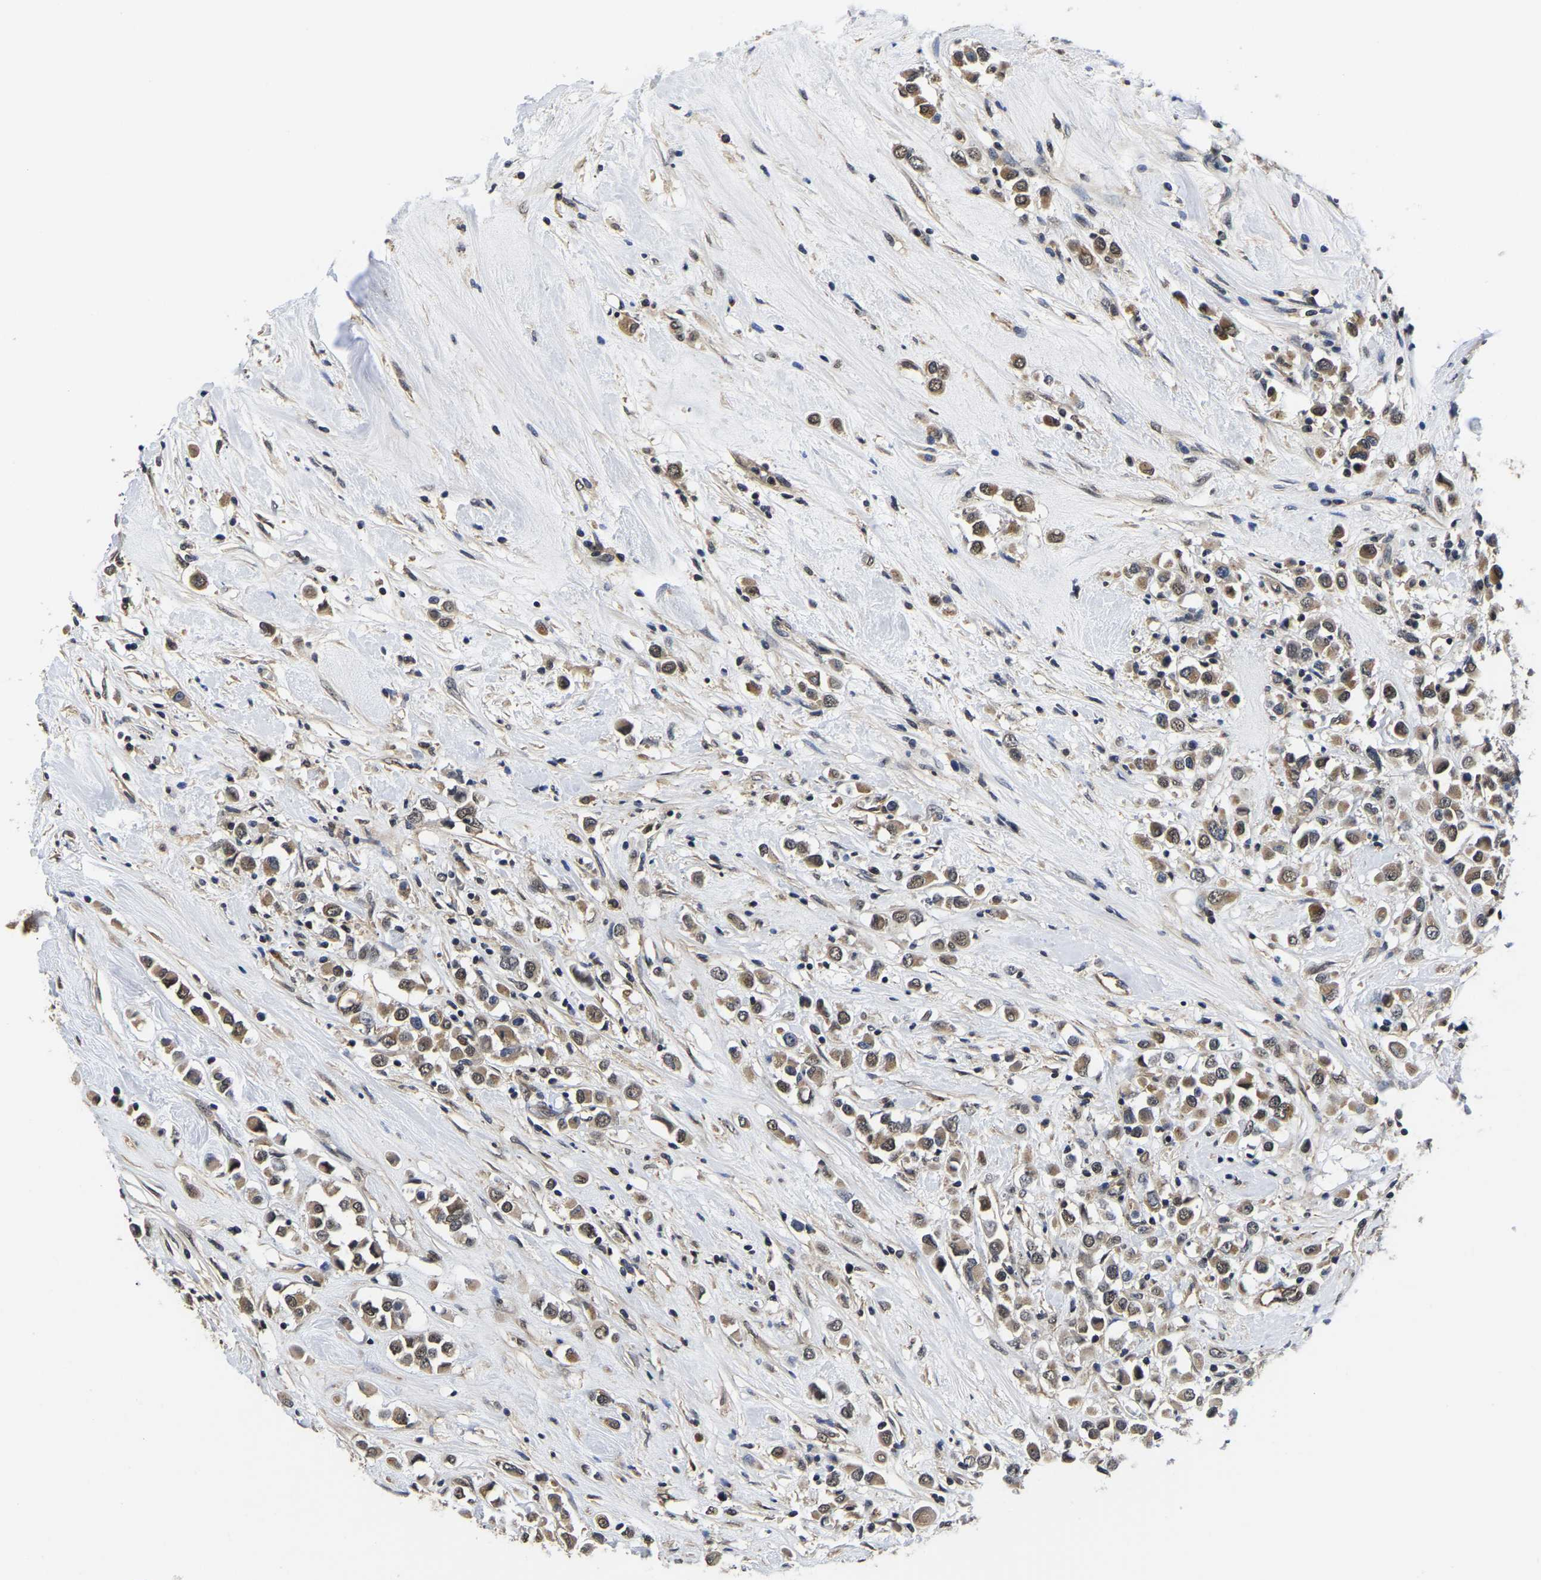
{"staining": {"intensity": "moderate", "quantity": ">75%", "location": "cytoplasmic/membranous,nuclear"}, "tissue": "breast cancer", "cell_type": "Tumor cells", "image_type": "cancer", "snomed": [{"axis": "morphology", "description": "Duct carcinoma"}, {"axis": "topography", "description": "Breast"}], "caption": "Protein staining of breast infiltrating ductal carcinoma tissue shows moderate cytoplasmic/membranous and nuclear staining in approximately >75% of tumor cells.", "gene": "MCOLN2", "patient": {"sex": "female", "age": 61}}